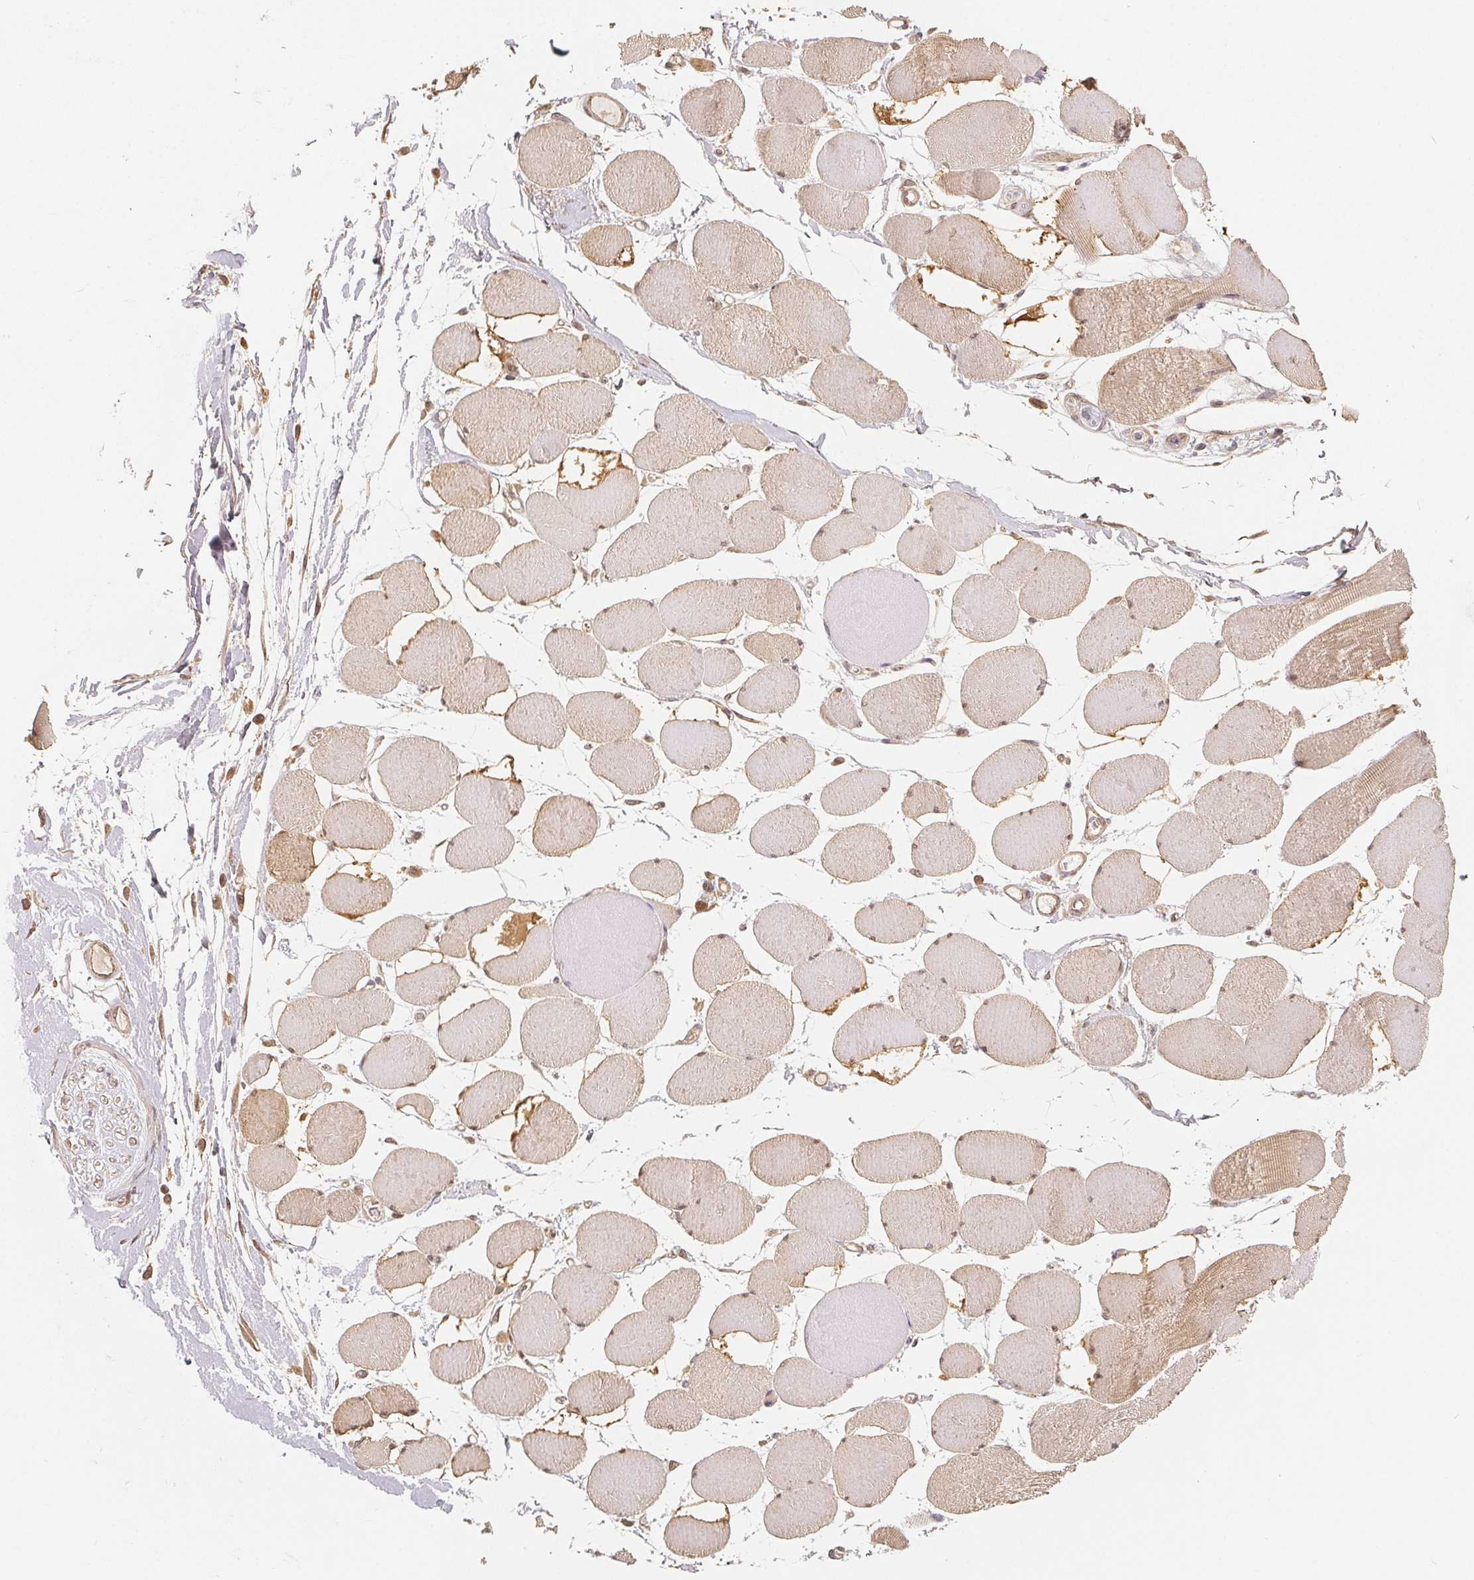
{"staining": {"intensity": "weak", "quantity": "25%-75%", "location": "cytoplasmic/membranous,nuclear"}, "tissue": "skeletal muscle", "cell_type": "Myocytes", "image_type": "normal", "snomed": [{"axis": "morphology", "description": "Normal tissue, NOS"}, {"axis": "topography", "description": "Skeletal muscle"}], "caption": "About 25%-75% of myocytes in benign skeletal muscle demonstrate weak cytoplasmic/membranous,nuclear protein positivity as visualized by brown immunohistochemical staining.", "gene": "GUSB", "patient": {"sex": "female", "age": 75}}